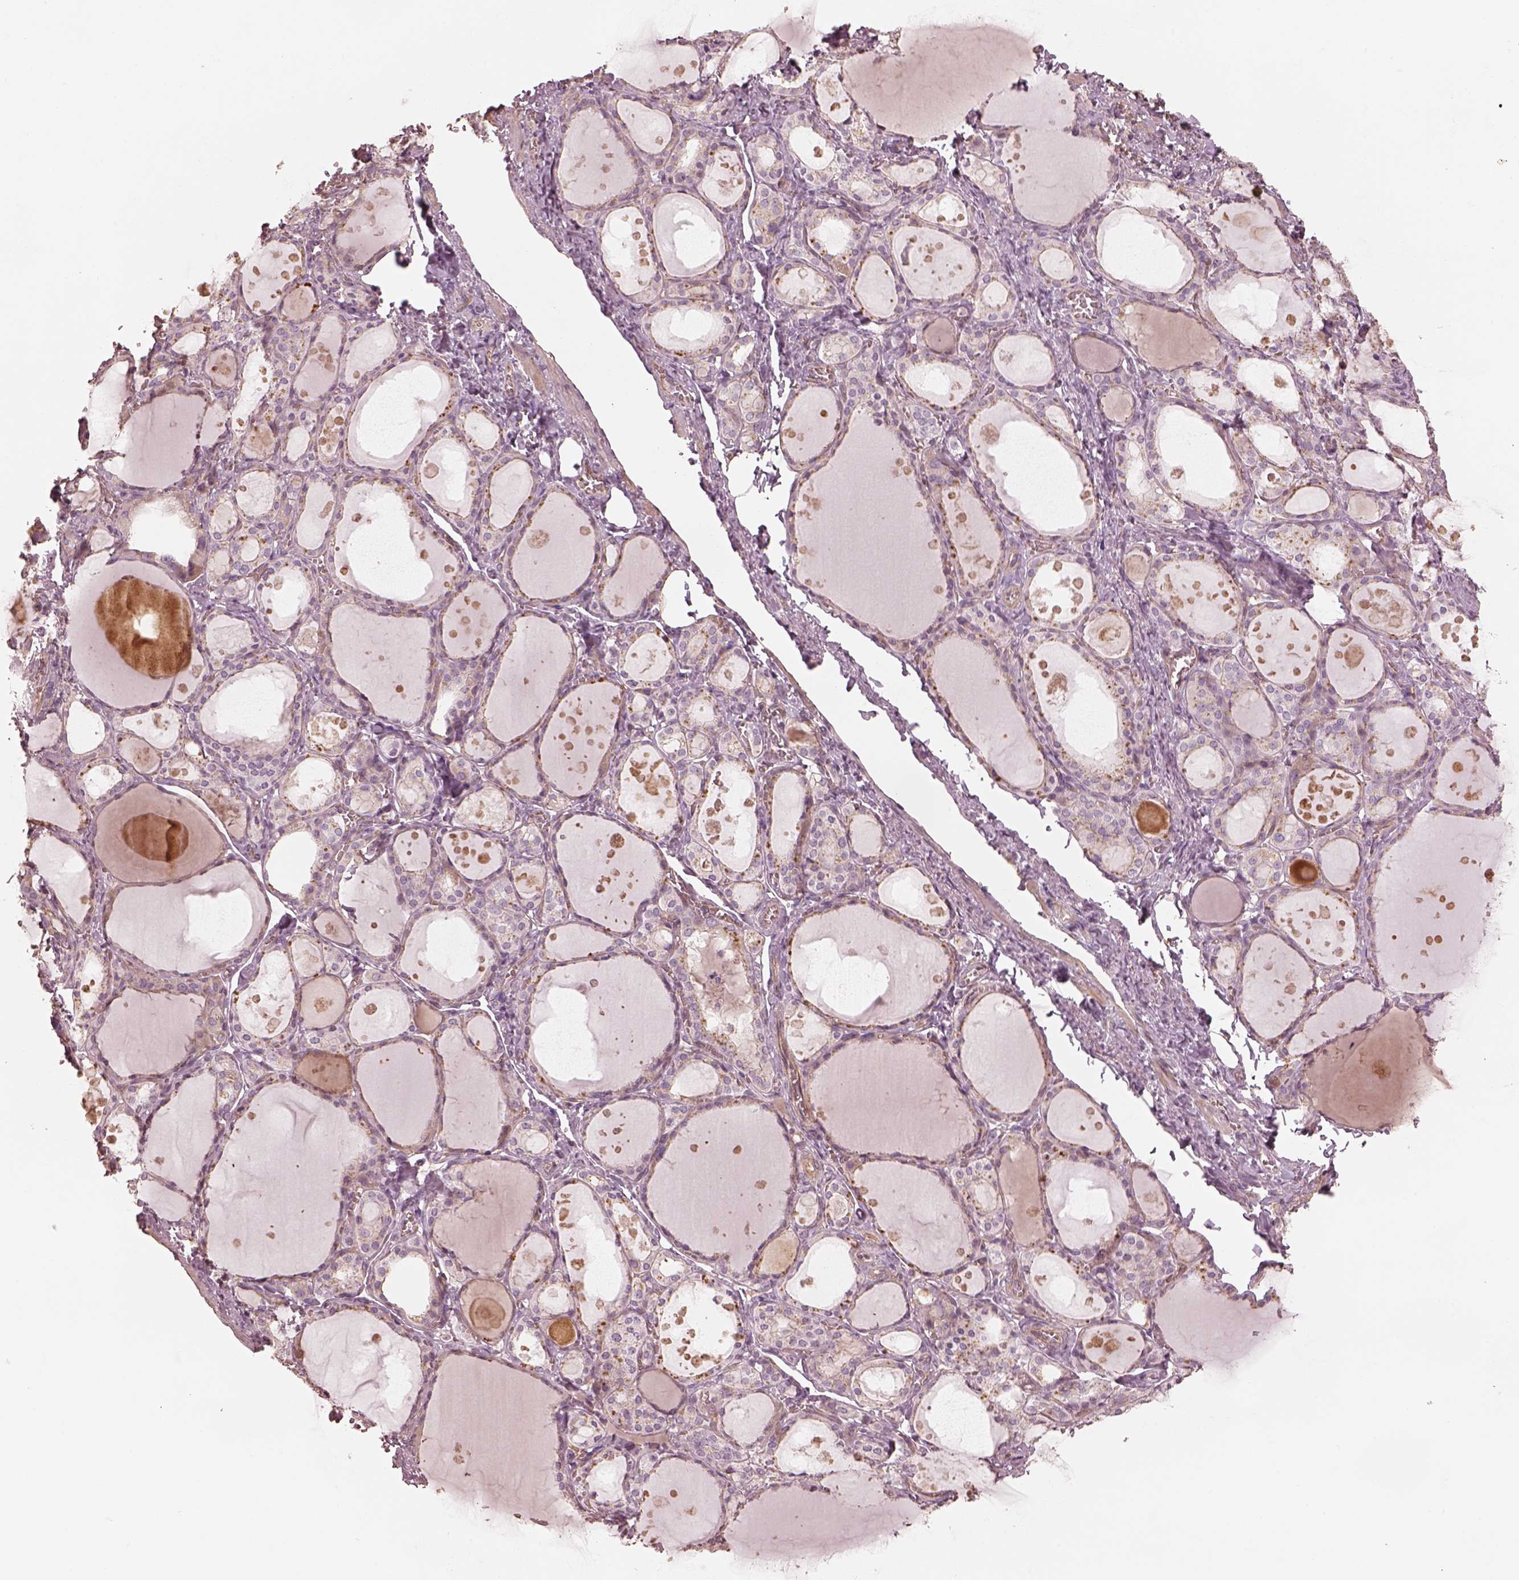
{"staining": {"intensity": "negative", "quantity": "none", "location": "none"}, "tissue": "thyroid gland", "cell_type": "Glandular cells", "image_type": "normal", "snomed": [{"axis": "morphology", "description": "Normal tissue, NOS"}, {"axis": "topography", "description": "Thyroid gland"}], "caption": "Photomicrograph shows no protein staining in glandular cells of unremarkable thyroid gland. Nuclei are stained in blue.", "gene": "OTOGL", "patient": {"sex": "male", "age": 68}}